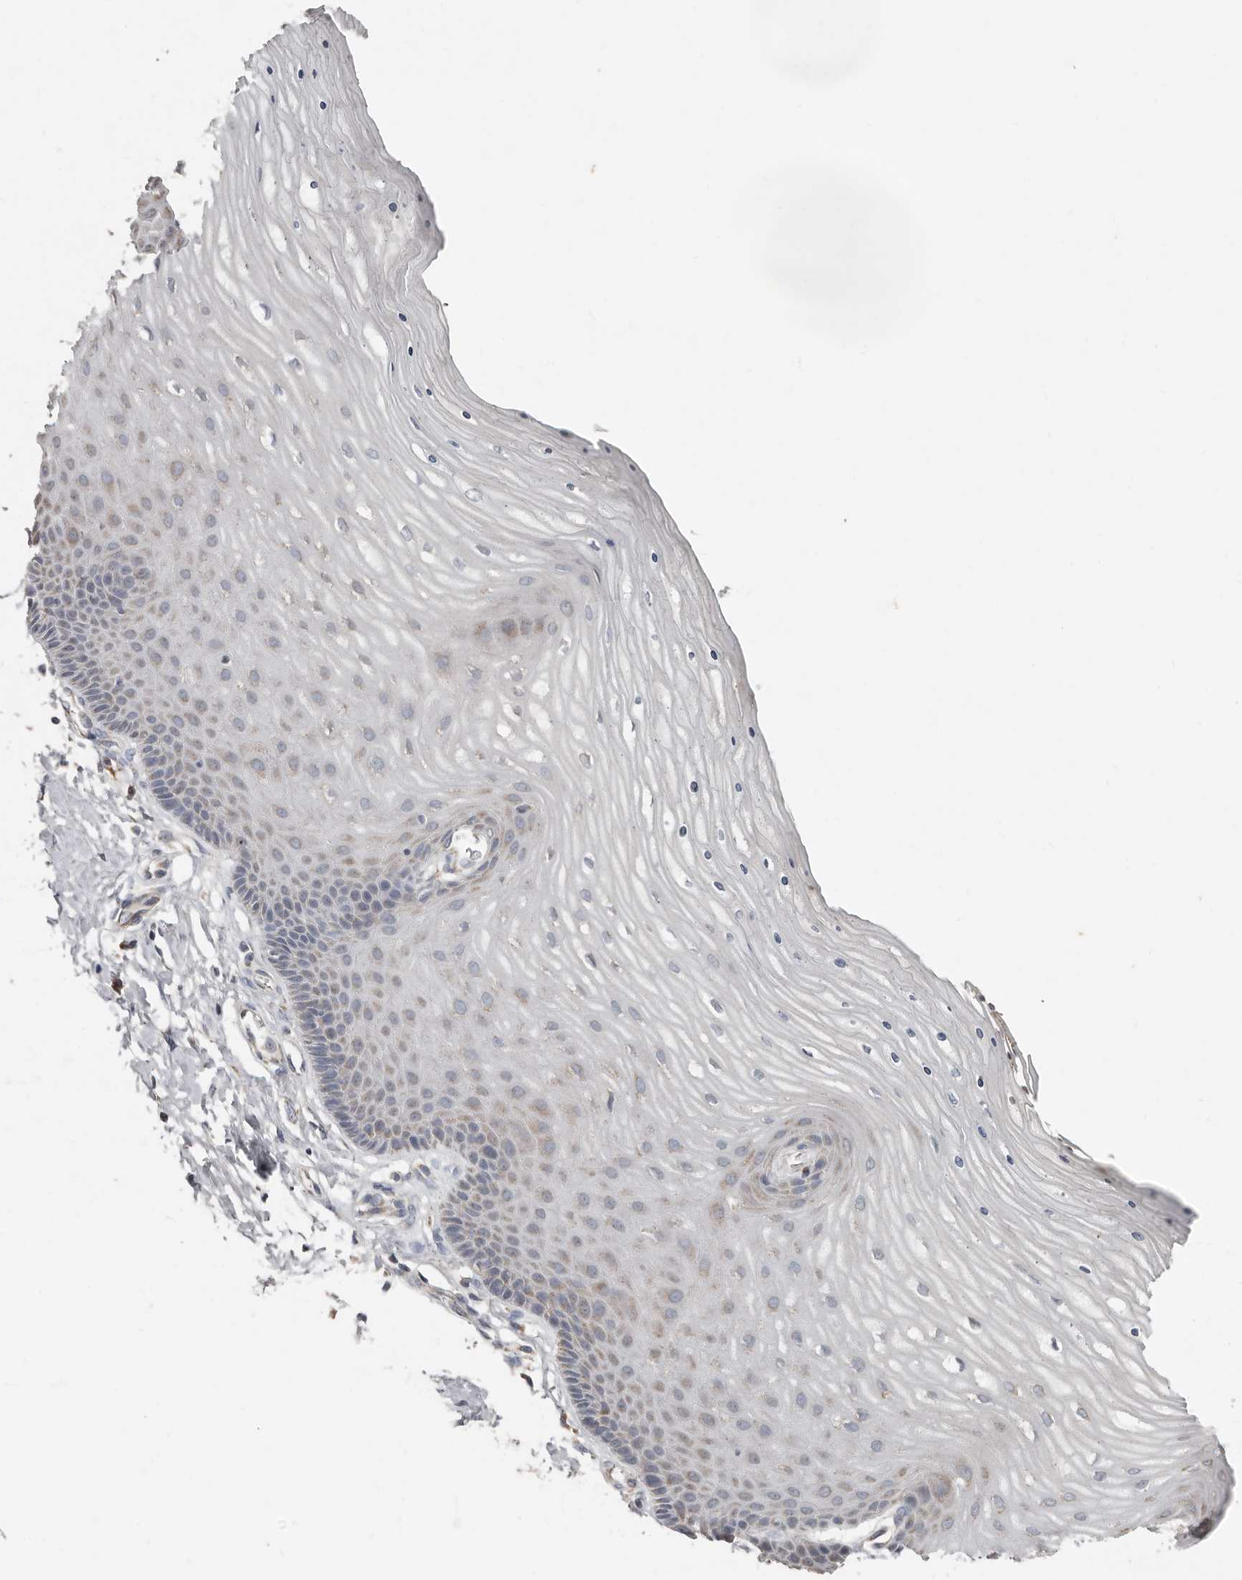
{"staining": {"intensity": "negative", "quantity": "none", "location": "none"}, "tissue": "cervix", "cell_type": "Glandular cells", "image_type": "normal", "snomed": [{"axis": "morphology", "description": "Normal tissue, NOS"}, {"axis": "topography", "description": "Cervix"}], "caption": "DAB immunohistochemical staining of benign human cervix demonstrates no significant positivity in glandular cells. (Immunohistochemistry (ihc), brightfield microscopy, high magnification).", "gene": "KIF26B", "patient": {"sex": "female", "age": 55}}